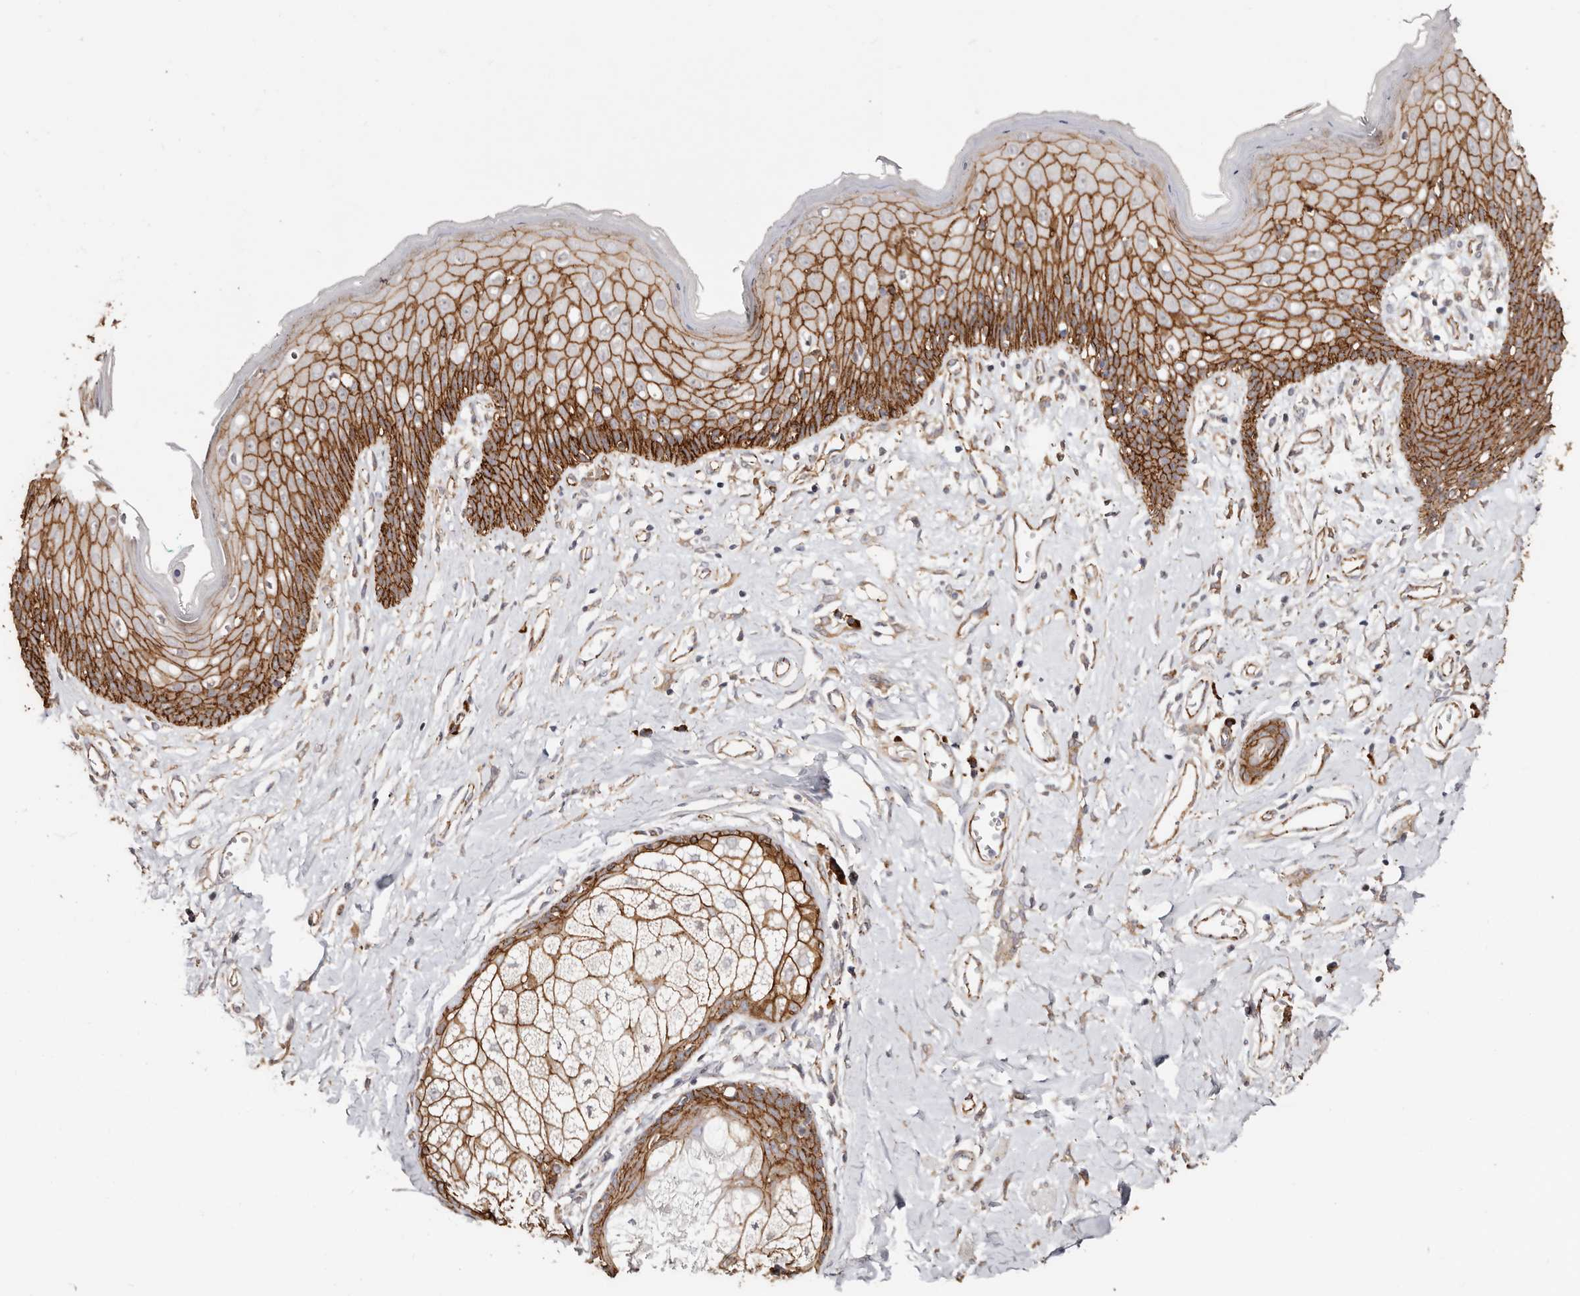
{"staining": {"intensity": "strong", "quantity": ">75%", "location": "cytoplasmic/membranous"}, "tissue": "skin", "cell_type": "Epidermal cells", "image_type": "normal", "snomed": [{"axis": "morphology", "description": "Normal tissue, NOS"}, {"axis": "morphology", "description": "Squamous cell carcinoma, NOS"}, {"axis": "topography", "description": "Vulva"}], "caption": "Protein staining demonstrates strong cytoplasmic/membranous positivity in approximately >75% of epidermal cells in benign skin.", "gene": "CTNNB1", "patient": {"sex": "female", "age": 85}}